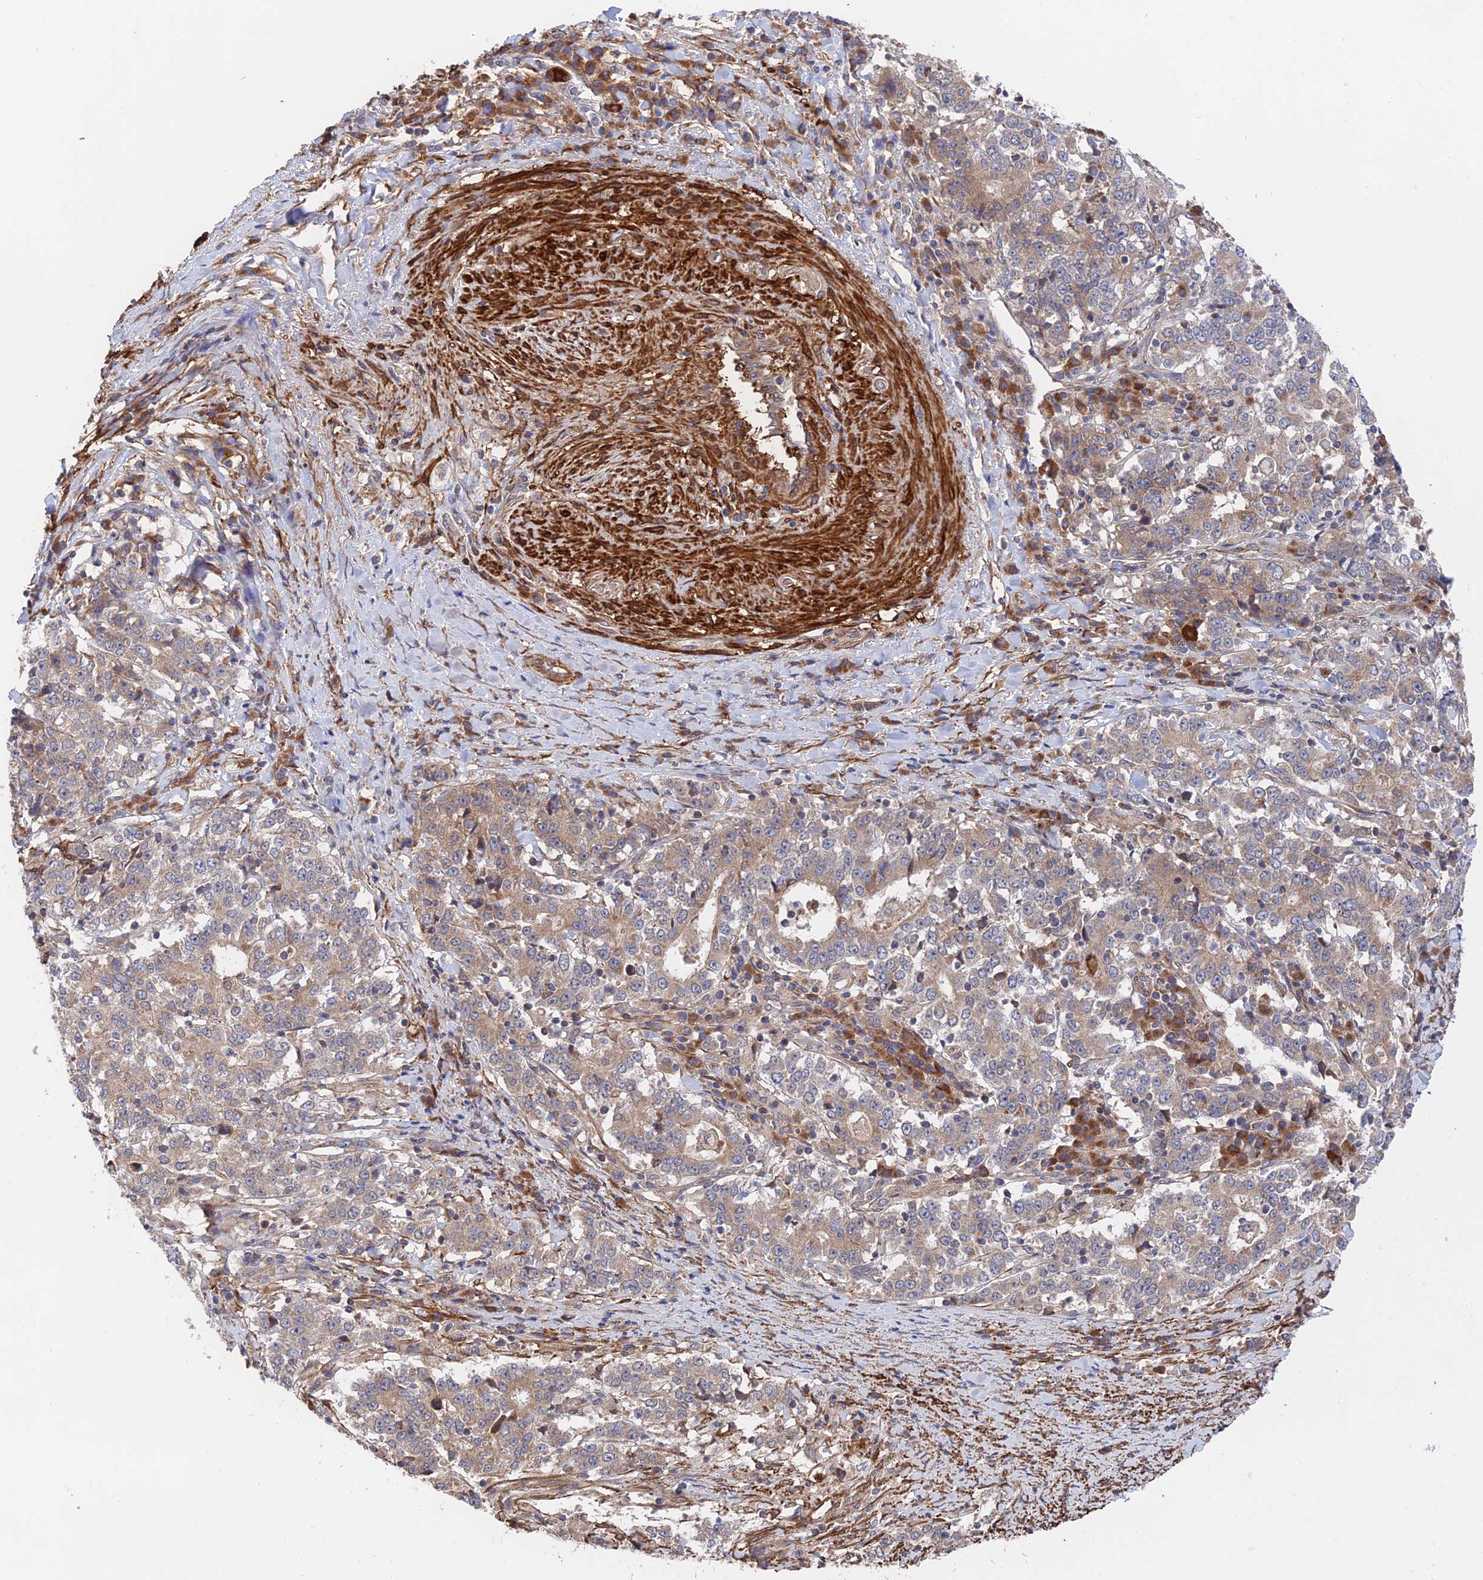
{"staining": {"intensity": "moderate", "quantity": ">75%", "location": "cytoplasmic/membranous"}, "tissue": "stomach cancer", "cell_type": "Tumor cells", "image_type": "cancer", "snomed": [{"axis": "morphology", "description": "Adenocarcinoma, NOS"}, {"axis": "topography", "description": "Stomach"}], "caption": "Human adenocarcinoma (stomach) stained with a brown dye displays moderate cytoplasmic/membranous positive positivity in approximately >75% of tumor cells.", "gene": "ZNF320", "patient": {"sex": "male", "age": 59}}